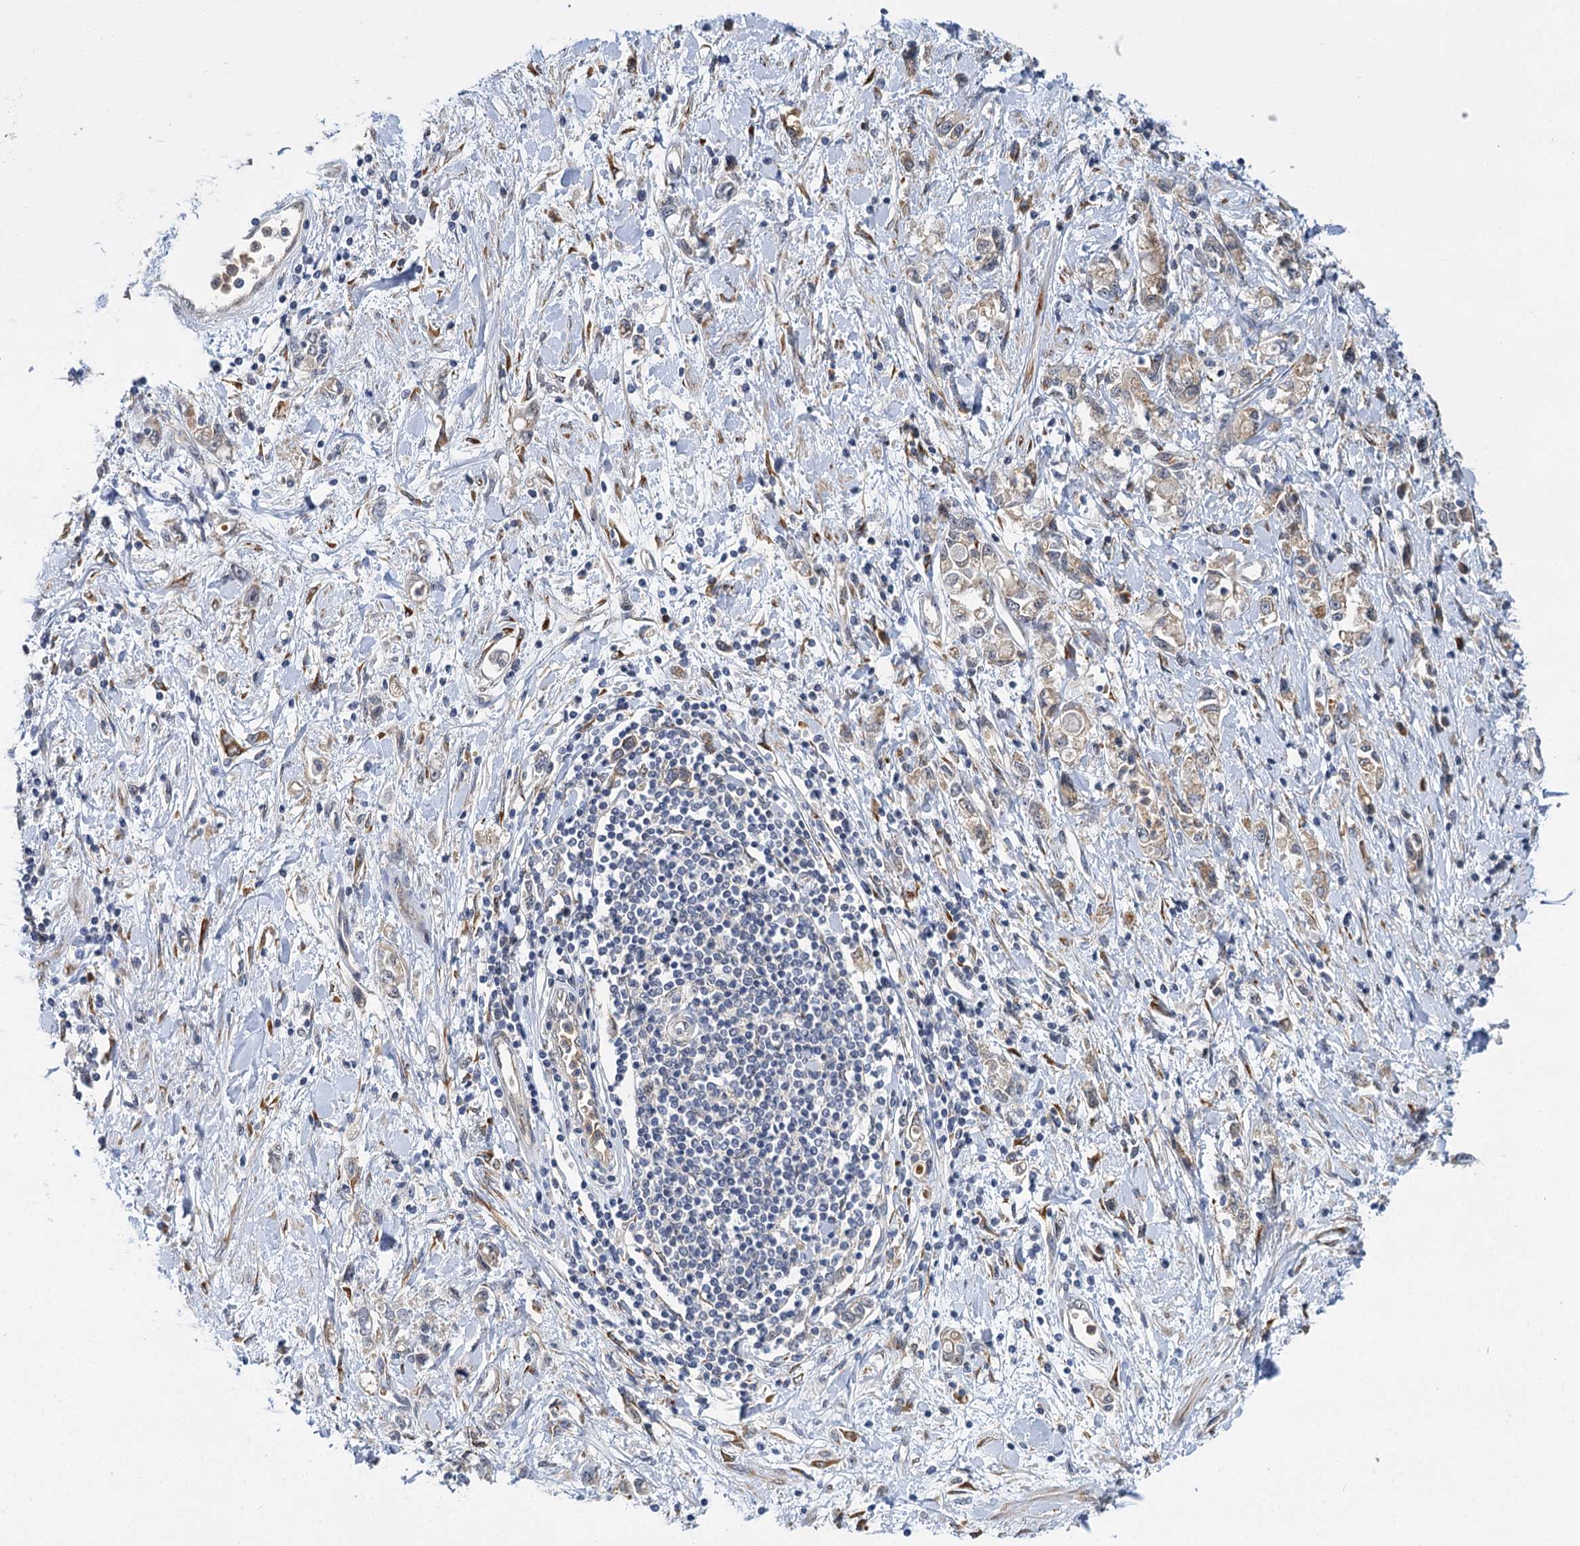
{"staining": {"intensity": "weak", "quantity": "<25%", "location": "cytoplasmic/membranous"}, "tissue": "stomach cancer", "cell_type": "Tumor cells", "image_type": "cancer", "snomed": [{"axis": "morphology", "description": "Adenocarcinoma, NOS"}, {"axis": "topography", "description": "Stomach"}], "caption": "Immunohistochemistry (IHC) photomicrograph of neoplastic tissue: adenocarcinoma (stomach) stained with DAB (3,3'-diaminobenzidine) demonstrates no significant protein staining in tumor cells. The staining was performed using DAB to visualize the protein expression in brown, while the nuclei were stained in blue with hematoxylin (Magnification: 20x).", "gene": "APBA2", "patient": {"sex": "female", "age": 76}}